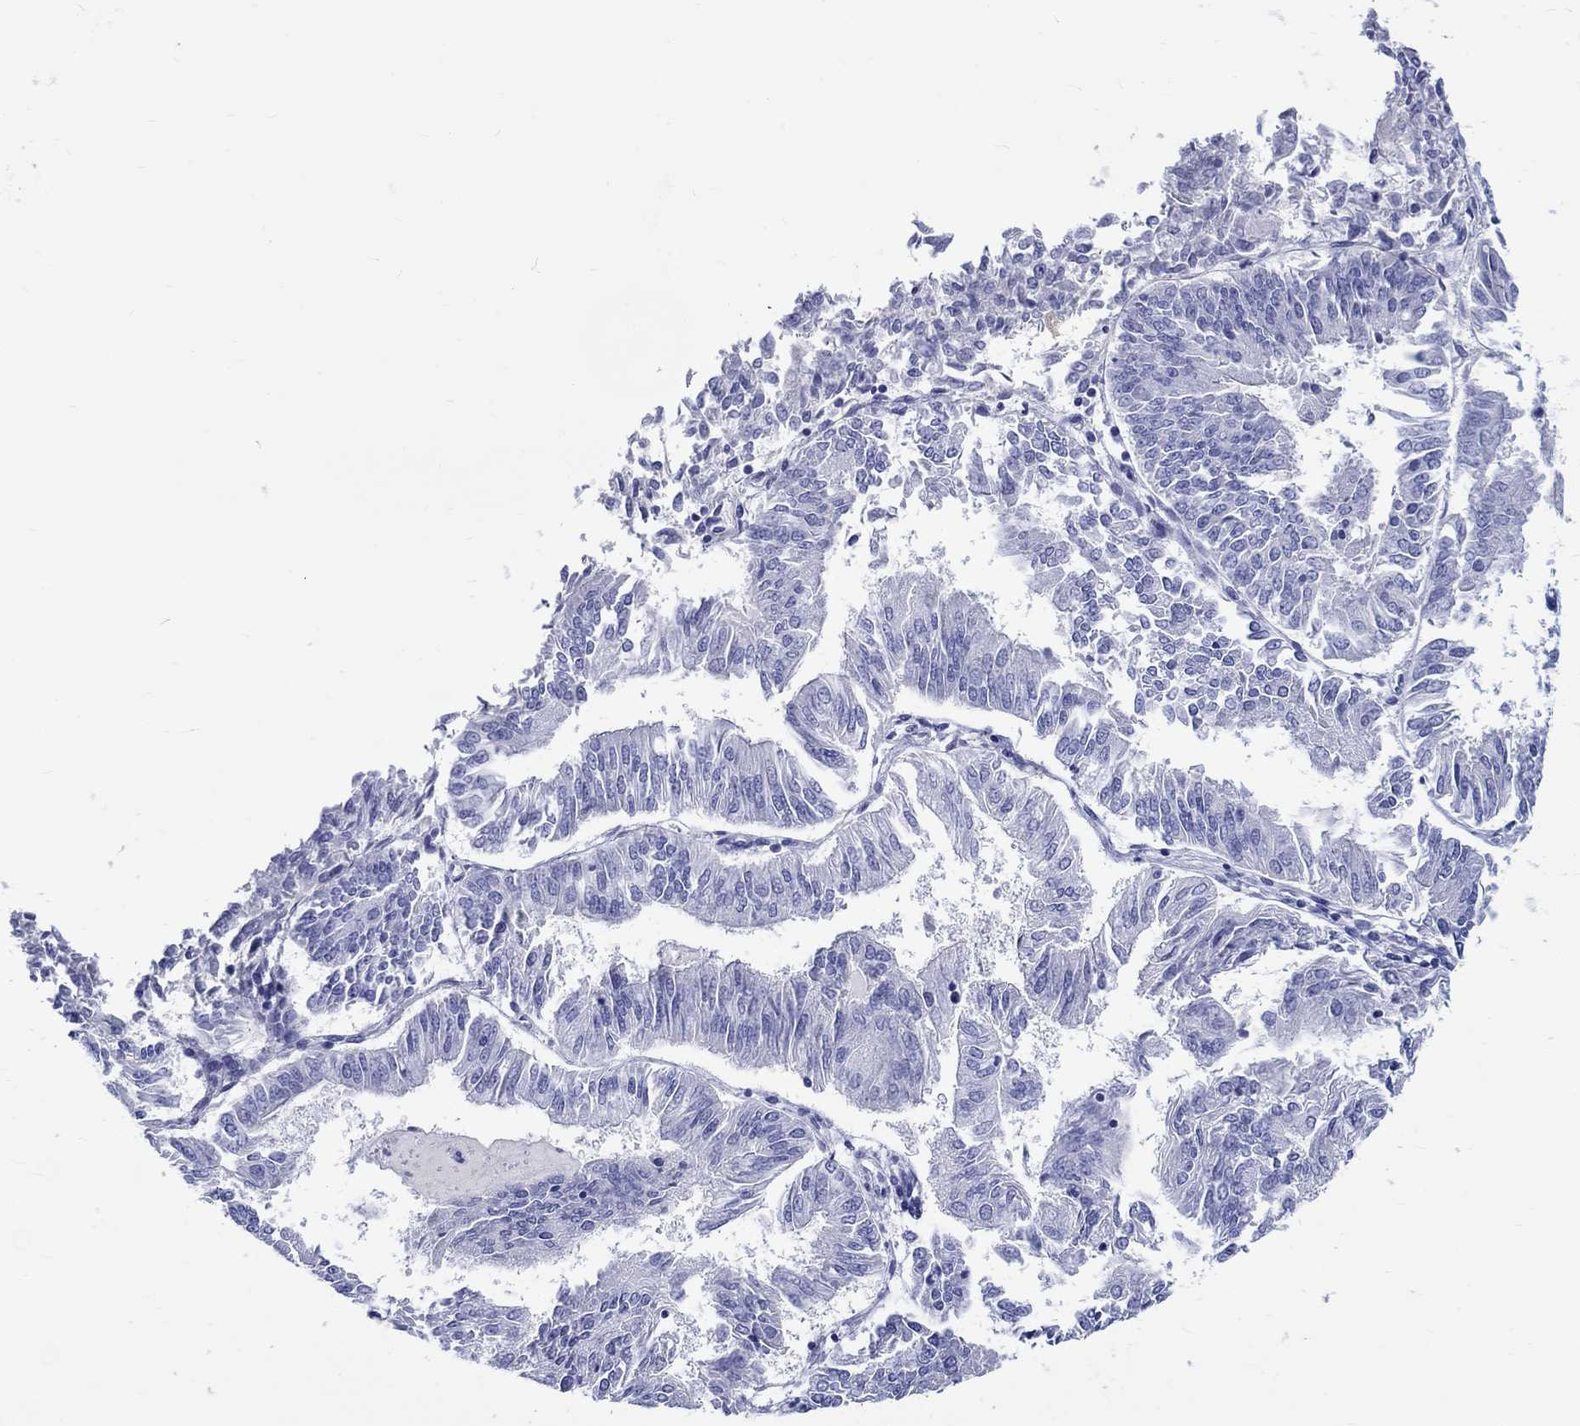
{"staining": {"intensity": "negative", "quantity": "none", "location": "none"}, "tissue": "endometrial cancer", "cell_type": "Tumor cells", "image_type": "cancer", "snomed": [{"axis": "morphology", "description": "Adenocarcinoma, NOS"}, {"axis": "topography", "description": "Endometrium"}], "caption": "Tumor cells show no significant positivity in endometrial cancer.", "gene": "SH2D7", "patient": {"sex": "female", "age": 58}}